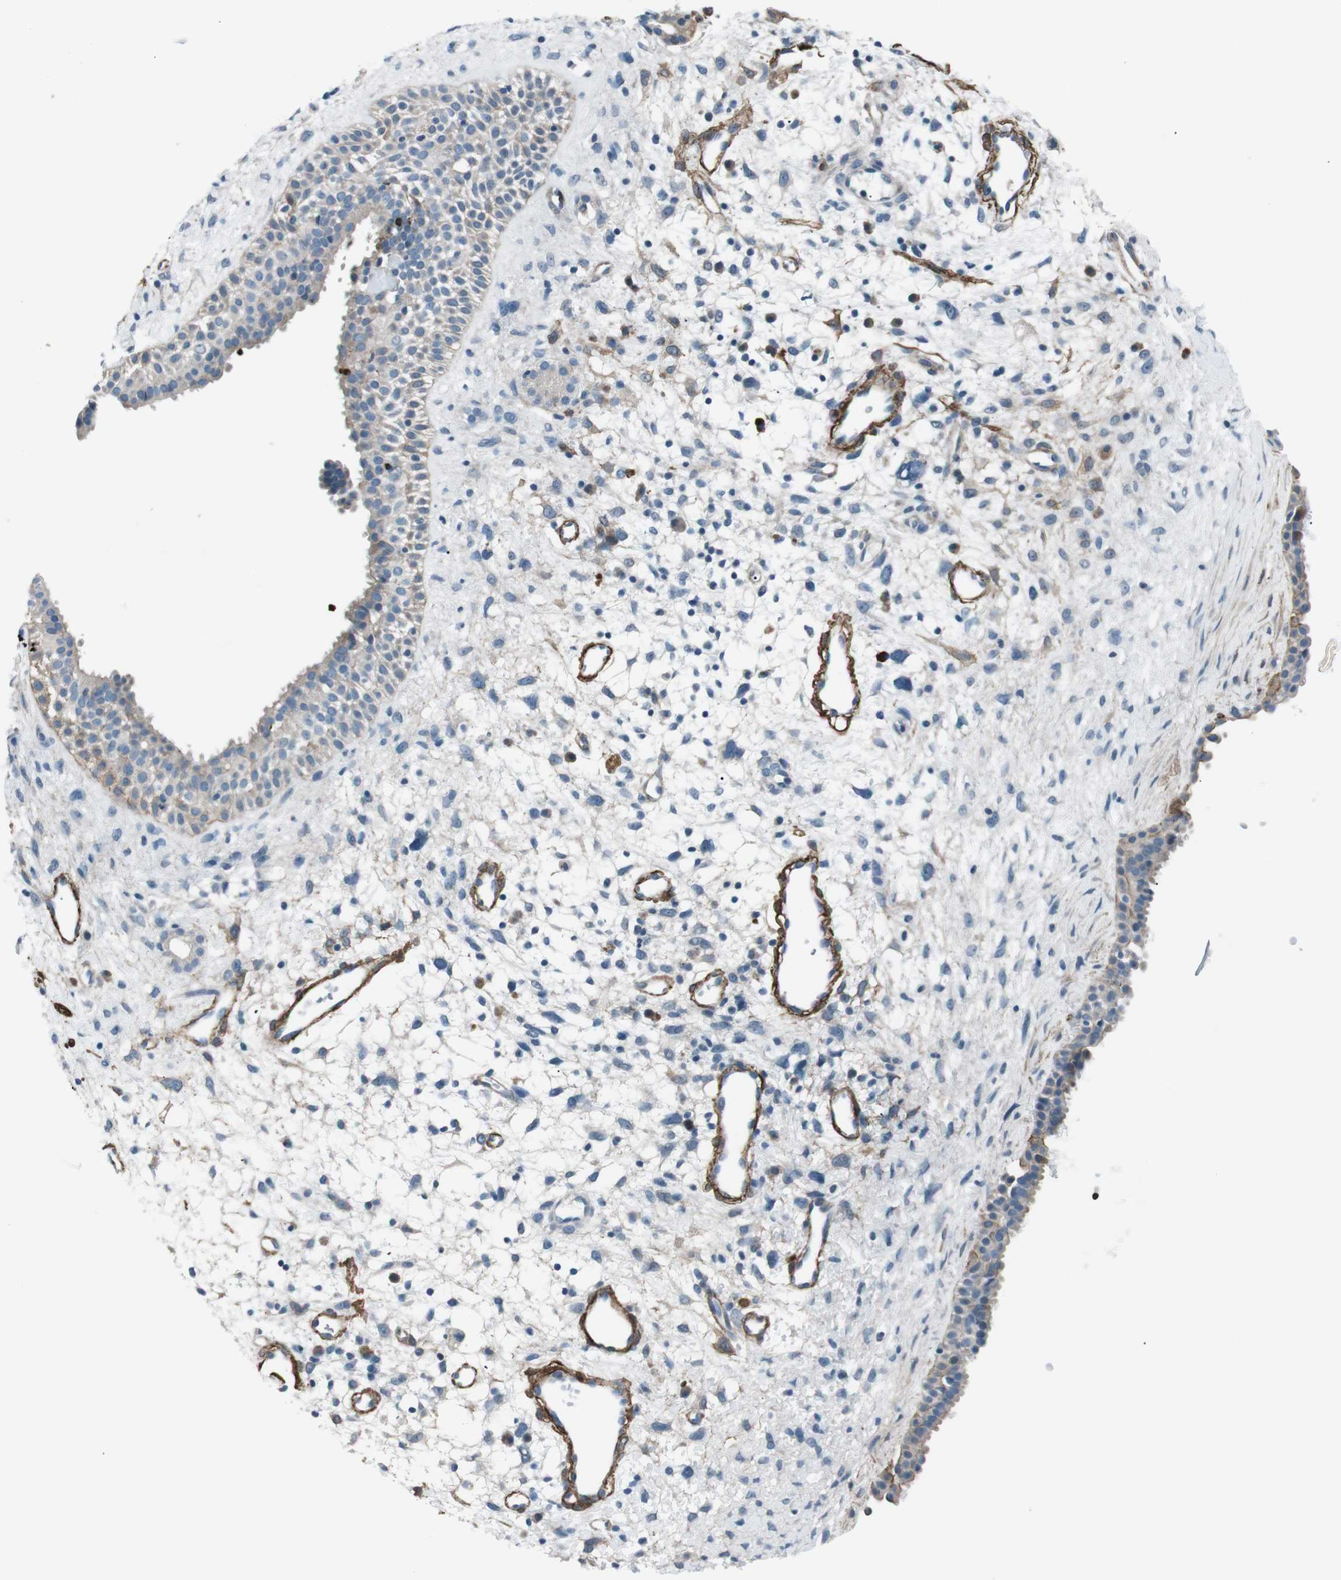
{"staining": {"intensity": "moderate", "quantity": "25%-75%", "location": "cytoplasmic/membranous"}, "tissue": "nasopharynx", "cell_type": "Respiratory epithelial cells", "image_type": "normal", "snomed": [{"axis": "morphology", "description": "Normal tissue, NOS"}, {"axis": "topography", "description": "Nasopharynx"}], "caption": "Moderate cytoplasmic/membranous protein expression is present in about 25%-75% of respiratory epithelial cells in nasopharynx. (brown staining indicates protein expression, while blue staining denotes nuclei).", "gene": "PDLIM5", "patient": {"sex": "male", "age": 22}}